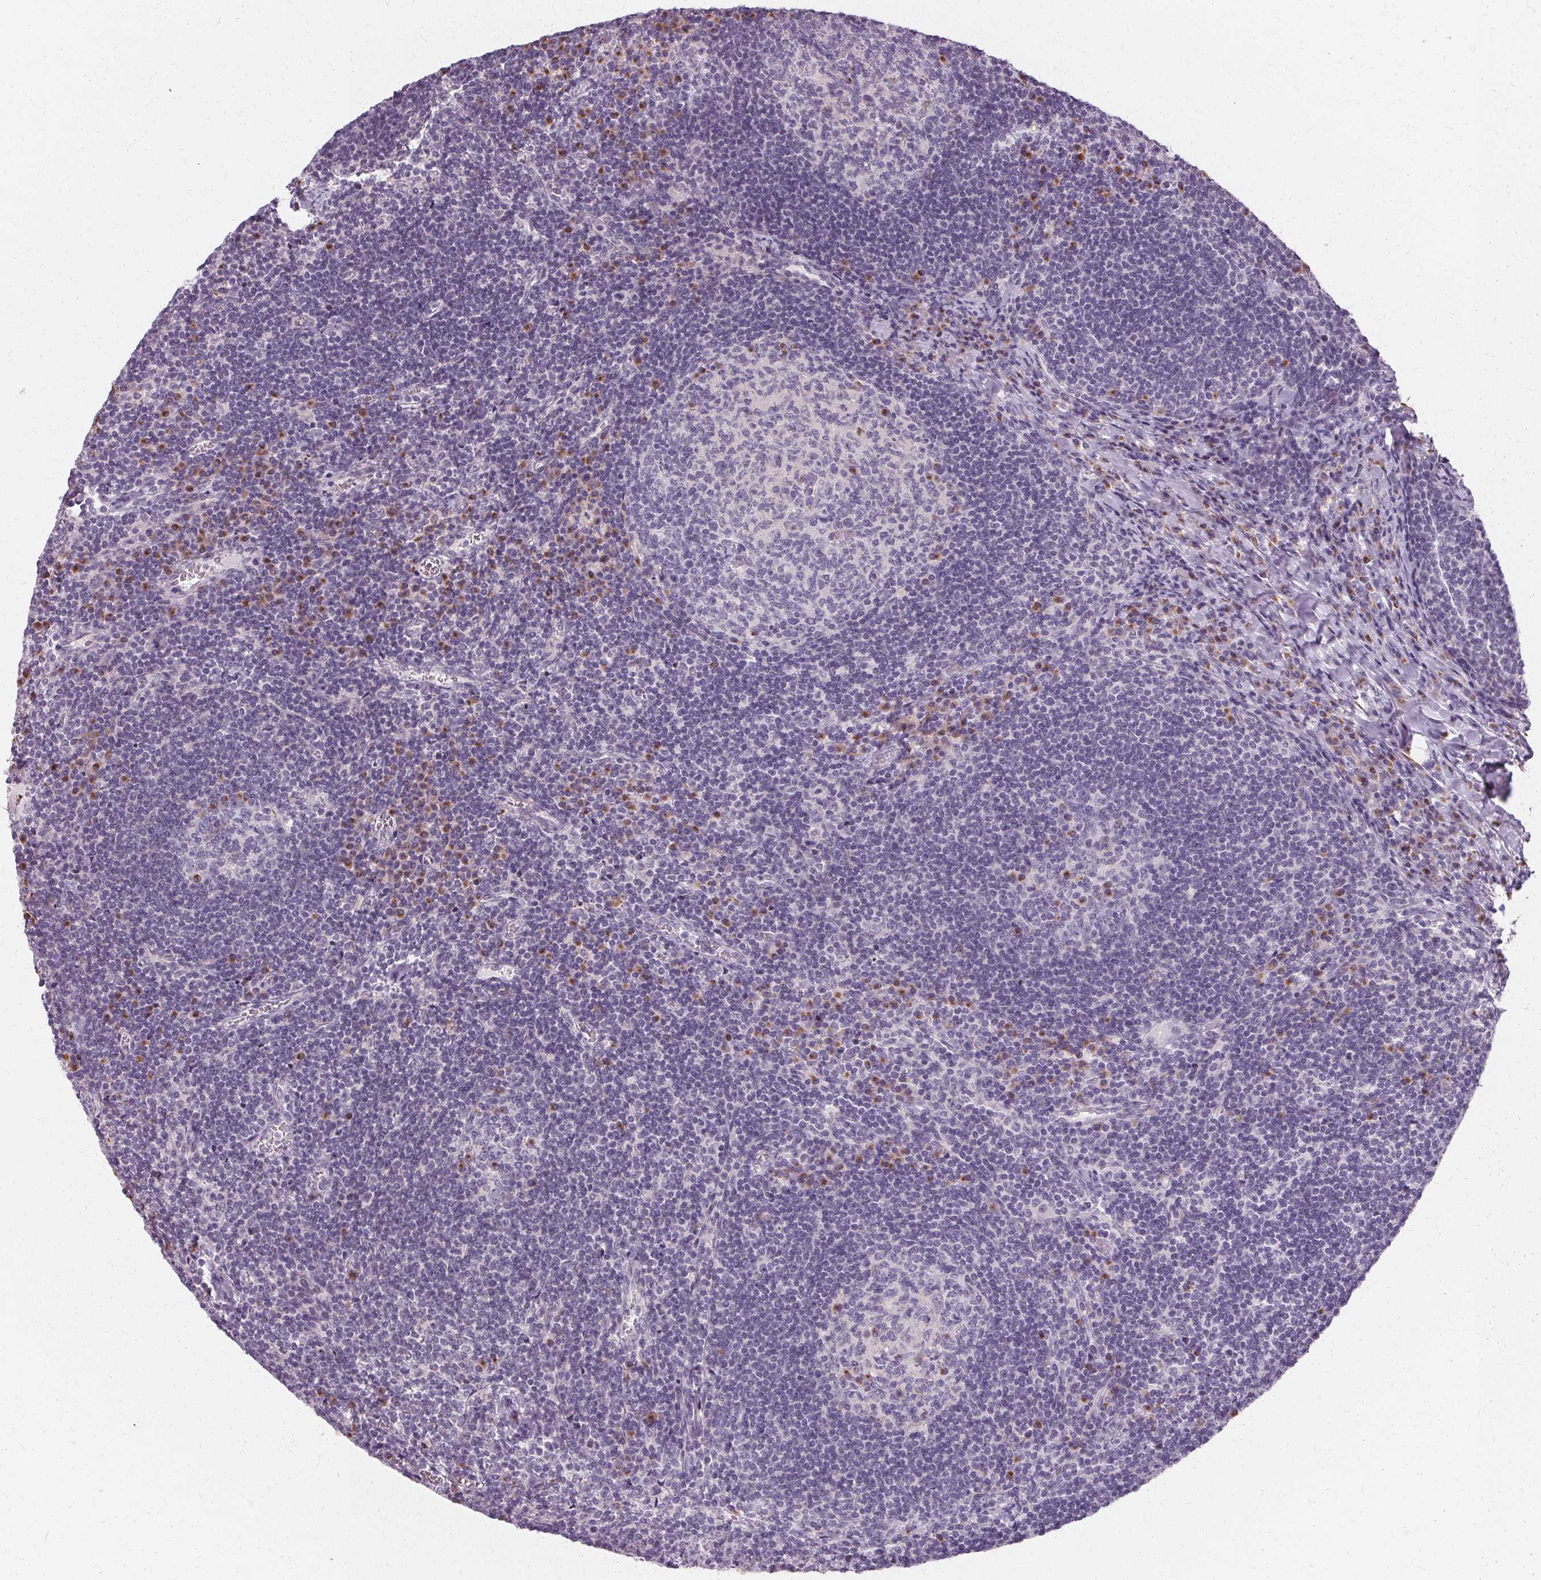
{"staining": {"intensity": "moderate", "quantity": "<25%", "location": "cytoplasmic/membranous"}, "tissue": "lymph node", "cell_type": "Germinal center cells", "image_type": "normal", "snomed": [{"axis": "morphology", "description": "Normal tissue, NOS"}, {"axis": "topography", "description": "Lymph node"}], "caption": "Brown immunohistochemical staining in benign lymph node displays moderate cytoplasmic/membranous expression in approximately <25% of germinal center cells.", "gene": "FCRL3", "patient": {"sex": "male", "age": 67}}